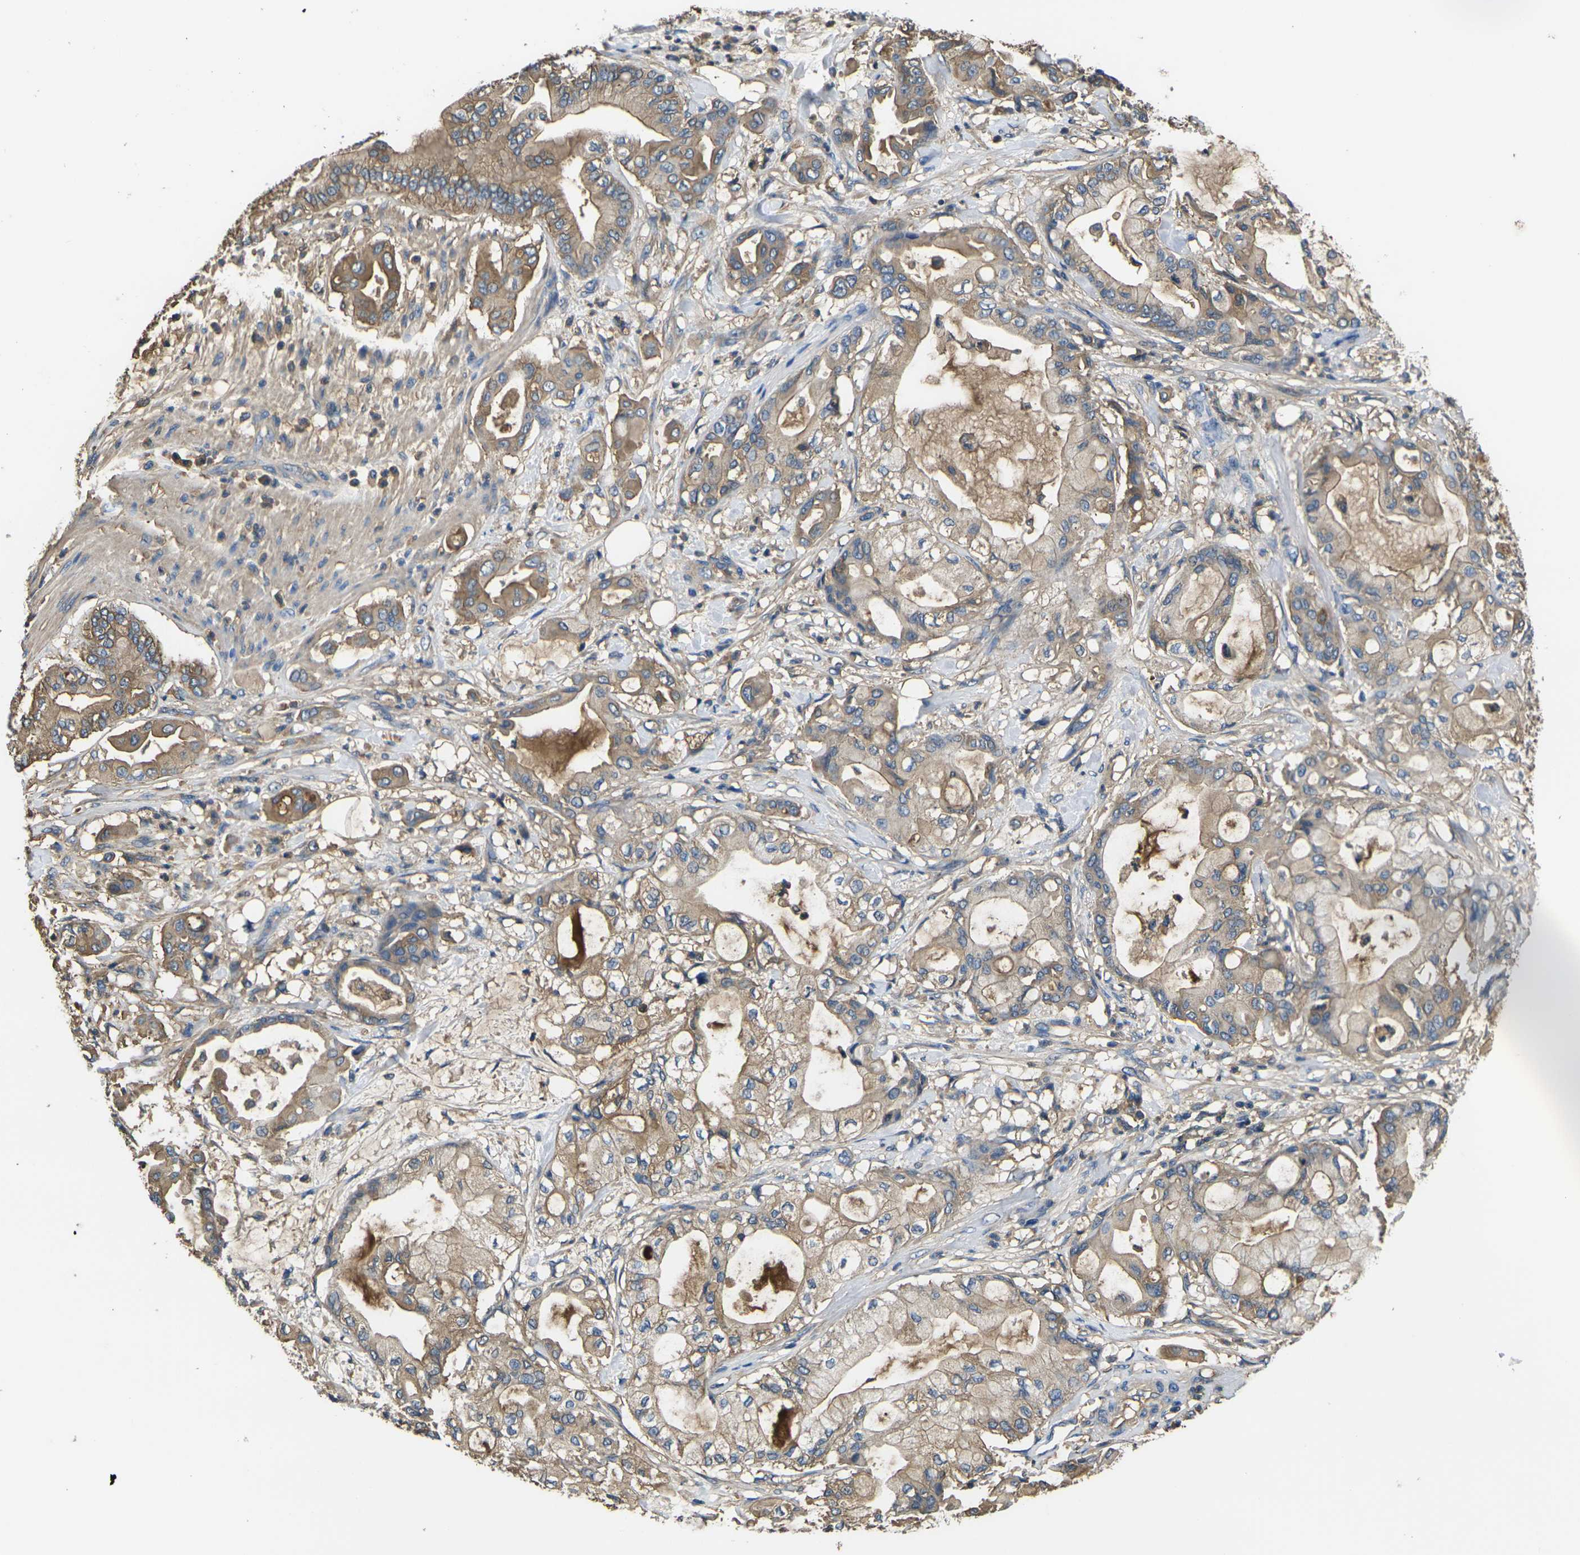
{"staining": {"intensity": "moderate", "quantity": ">75%", "location": "cytoplasmic/membranous"}, "tissue": "pancreatic cancer", "cell_type": "Tumor cells", "image_type": "cancer", "snomed": [{"axis": "morphology", "description": "Adenocarcinoma, NOS"}, {"axis": "morphology", "description": "Adenocarcinoma, metastatic, NOS"}, {"axis": "topography", "description": "Lymph node"}, {"axis": "topography", "description": "Pancreas"}, {"axis": "topography", "description": "Duodenum"}], "caption": "Moderate cytoplasmic/membranous staining is seen in about >75% of tumor cells in metastatic adenocarcinoma (pancreatic). (DAB (3,3'-diaminobenzidine) IHC with brightfield microscopy, high magnification).", "gene": "HSPG2", "patient": {"sex": "female", "age": 64}}